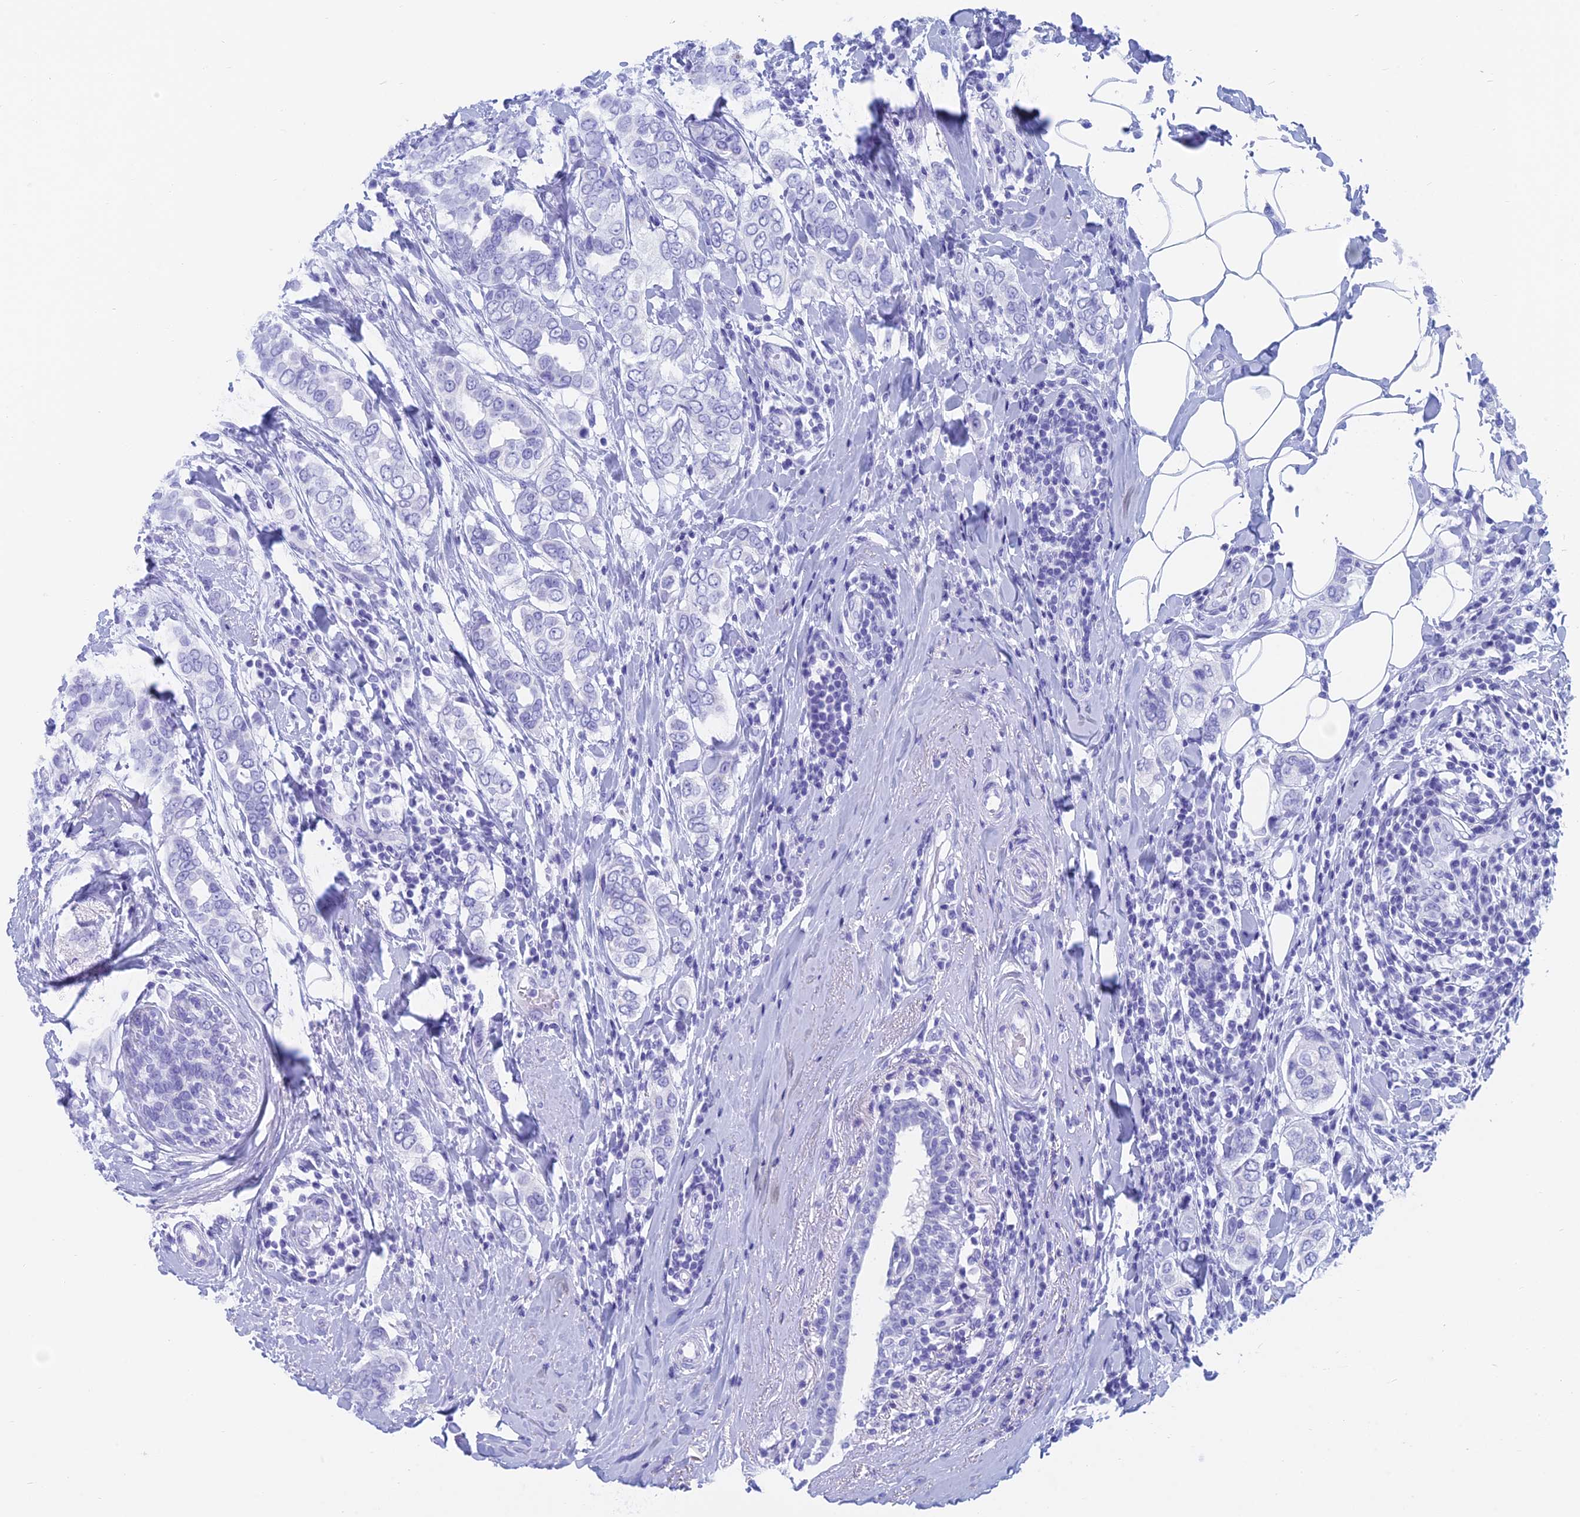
{"staining": {"intensity": "negative", "quantity": "none", "location": "none"}, "tissue": "breast cancer", "cell_type": "Tumor cells", "image_type": "cancer", "snomed": [{"axis": "morphology", "description": "Lobular carcinoma"}, {"axis": "topography", "description": "Breast"}], "caption": "An immunohistochemistry (IHC) photomicrograph of breast lobular carcinoma is shown. There is no staining in tumor cells of breast lobular carcinoma. The staining is performed using DAB (3,3'-diaminobenzidine) brown chromogen with nuclei counter-stained in using hematoxylin.", "gene": "CAPS", "patient": {"sex": "female", "age": 51}}